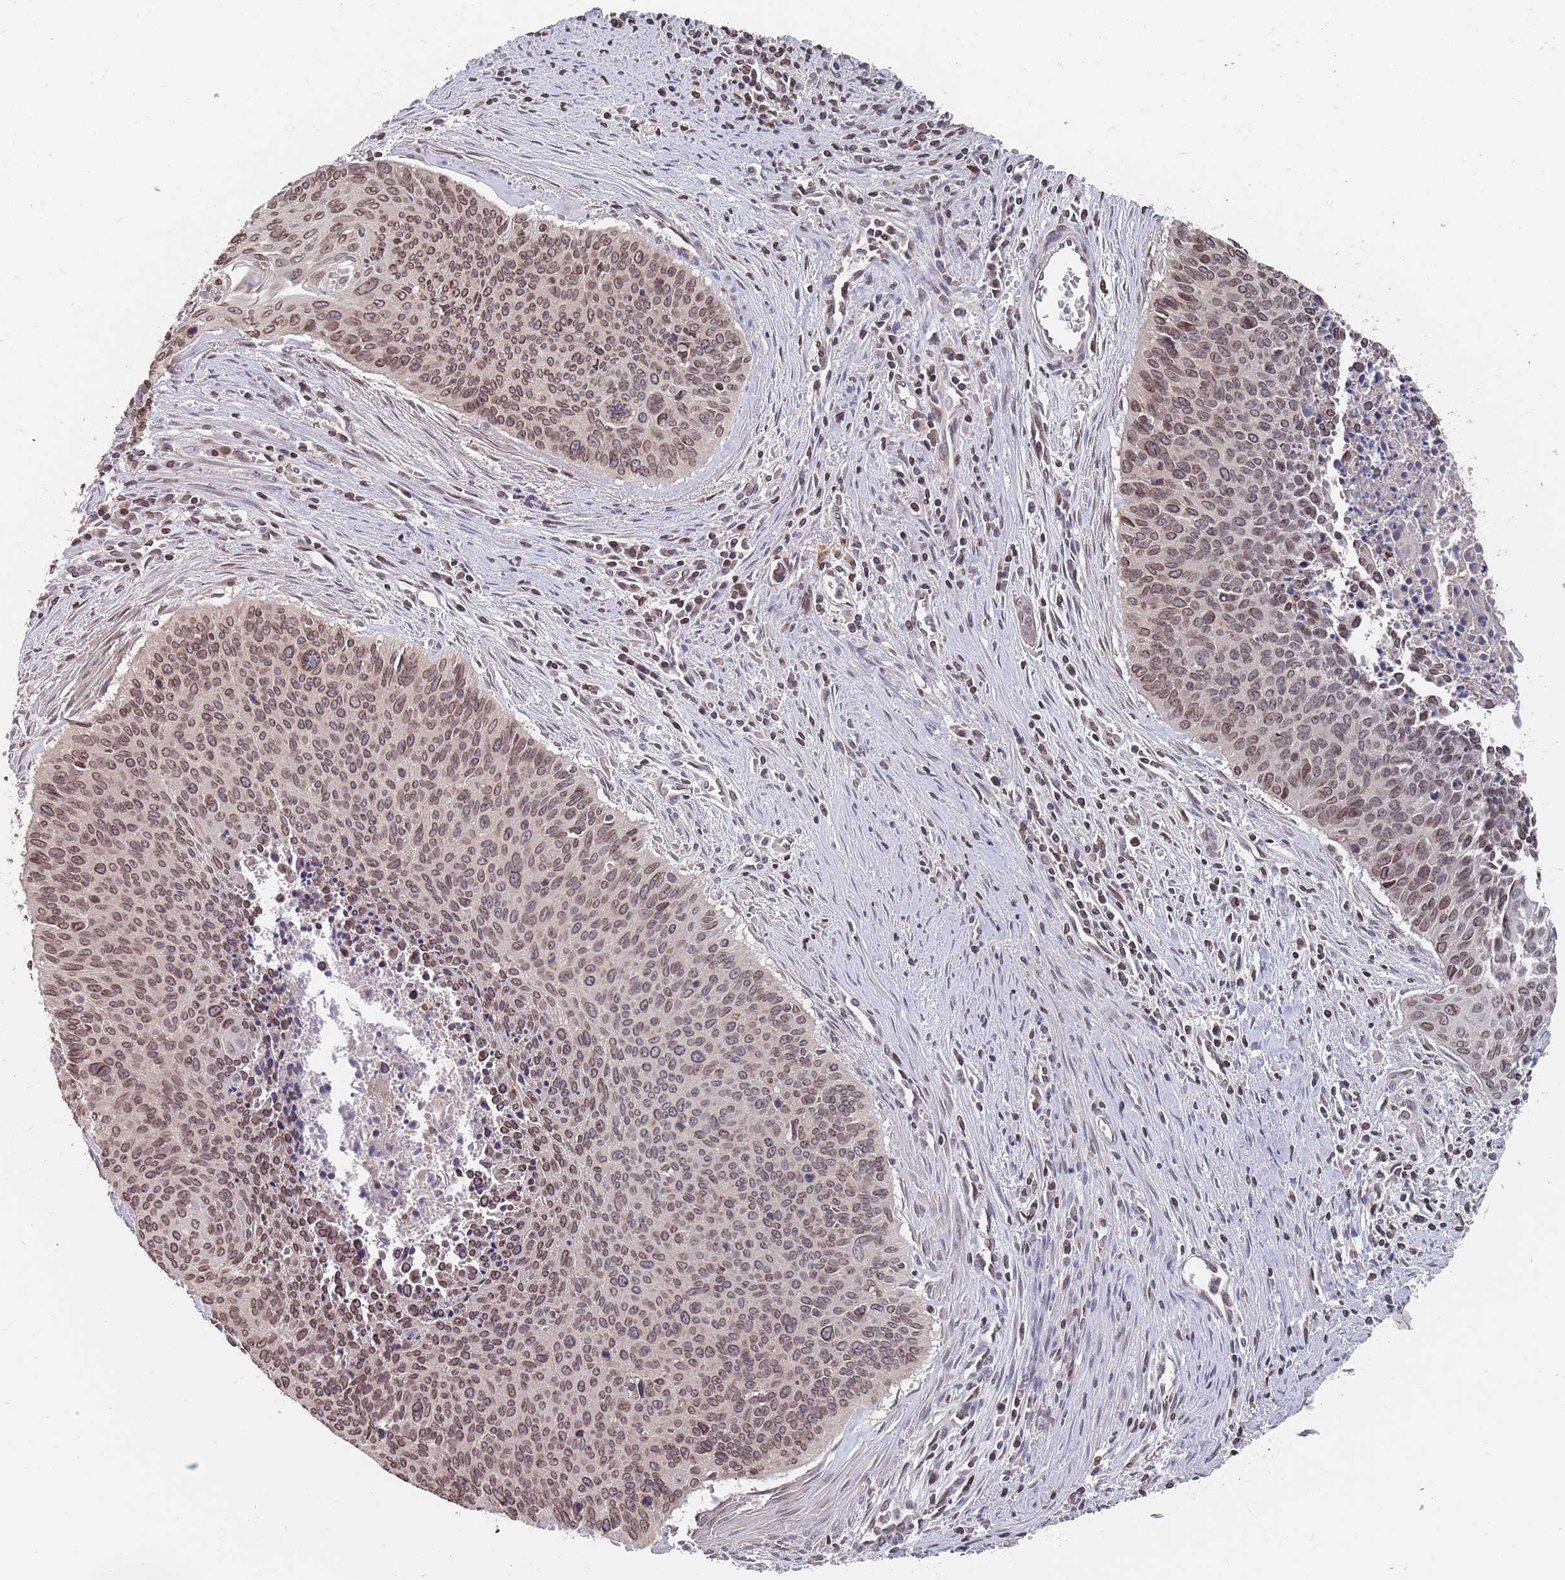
{"staining": {"intensity": "moderate", "quantity": ">75%", "location": "cytoplasmic/membranous,nuclear"}, "tissue": "cervical cancer", "cell_type": "Tumor cells", "image_type": "cancer", "snomed": [{"axis": "morphology", "description": "Squamous cell carcinoma, NOS"}, {"axis": "topography", "description": "Cervix"}], "caption": "This histopathology image reveals IHC staining of human cervical squamous cell carcinoma, with medium moderate cytoplasmic/membranous and nuclear staining in about >75% of tumor cells.", "gene": "SDHAF3", "patient": {"sex": "female", "age": 55}}